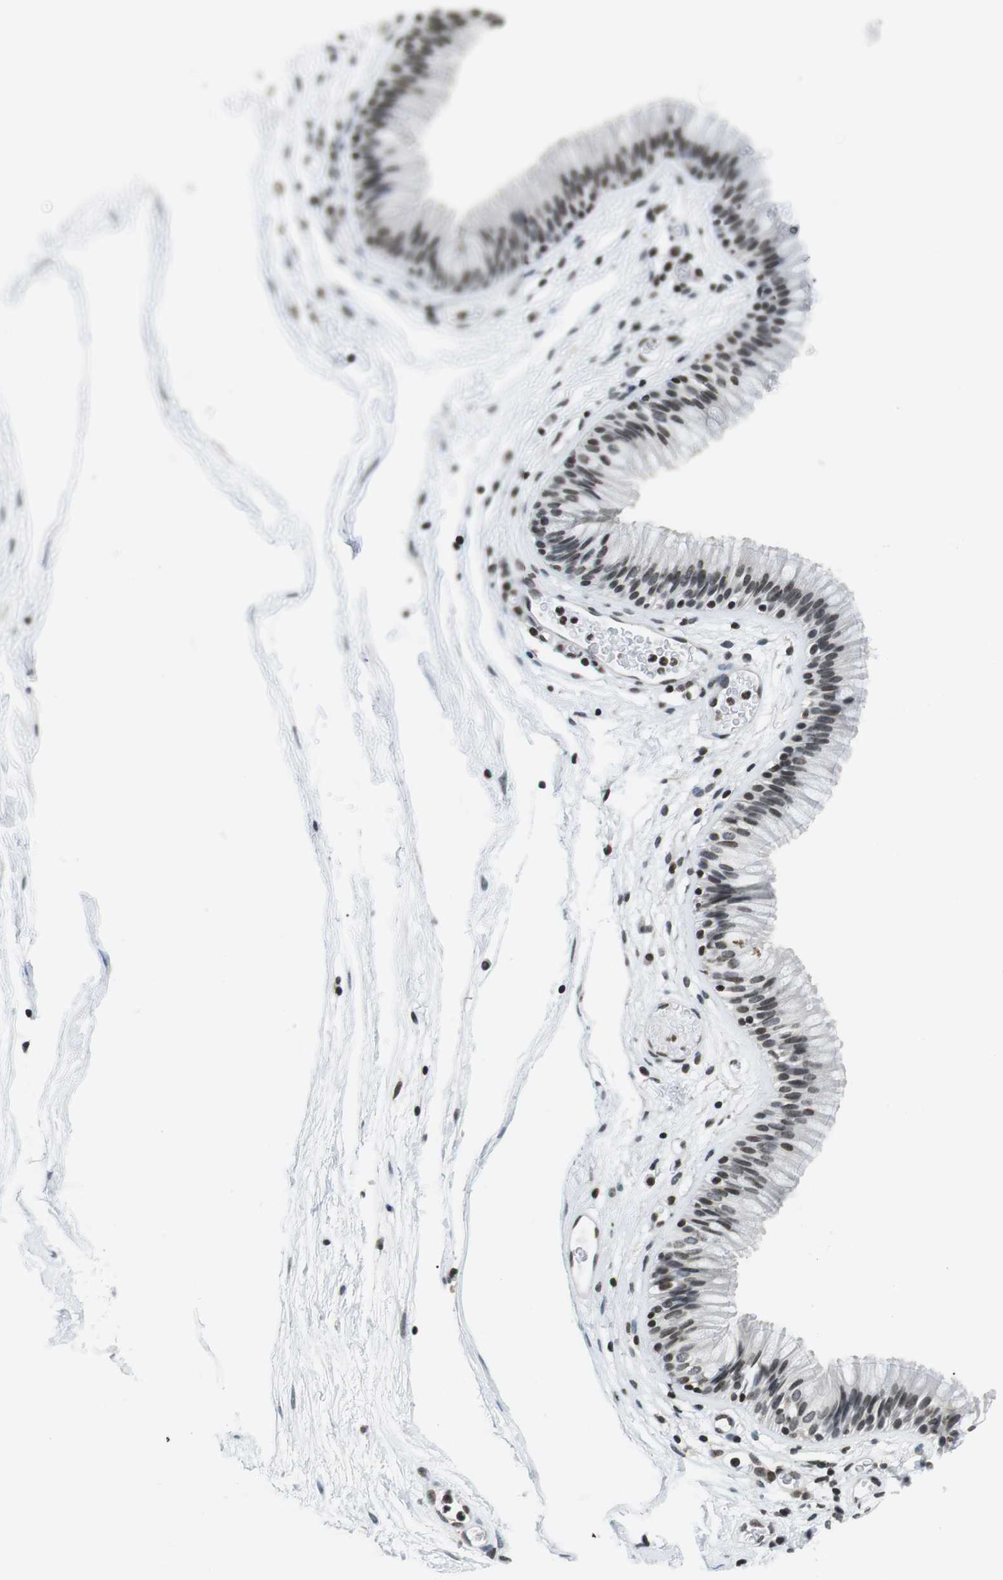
{"staining": {"intensity": "weak", "quantity": ">75%", "location": "nuclear"}, "tissue": "nasopharynx", "cell_type": "Respiratory epithelial cells", "image_type": "normal", "snomed": [{"axis": "morphology", "description": "Normal tissue, NOS"}, {"axis": "morphology", "description": "Inflammation, NOS"}, {"axis": "topography", "description": "Nasopharynx"}], "caption": "Protein staining of unremarkable nasopharynx reveals weak nuclear staining in approximately >75% of respiratory epithelial cells.", "gene": "E2F2", "patient": {"sex": "male", "age": 48}}